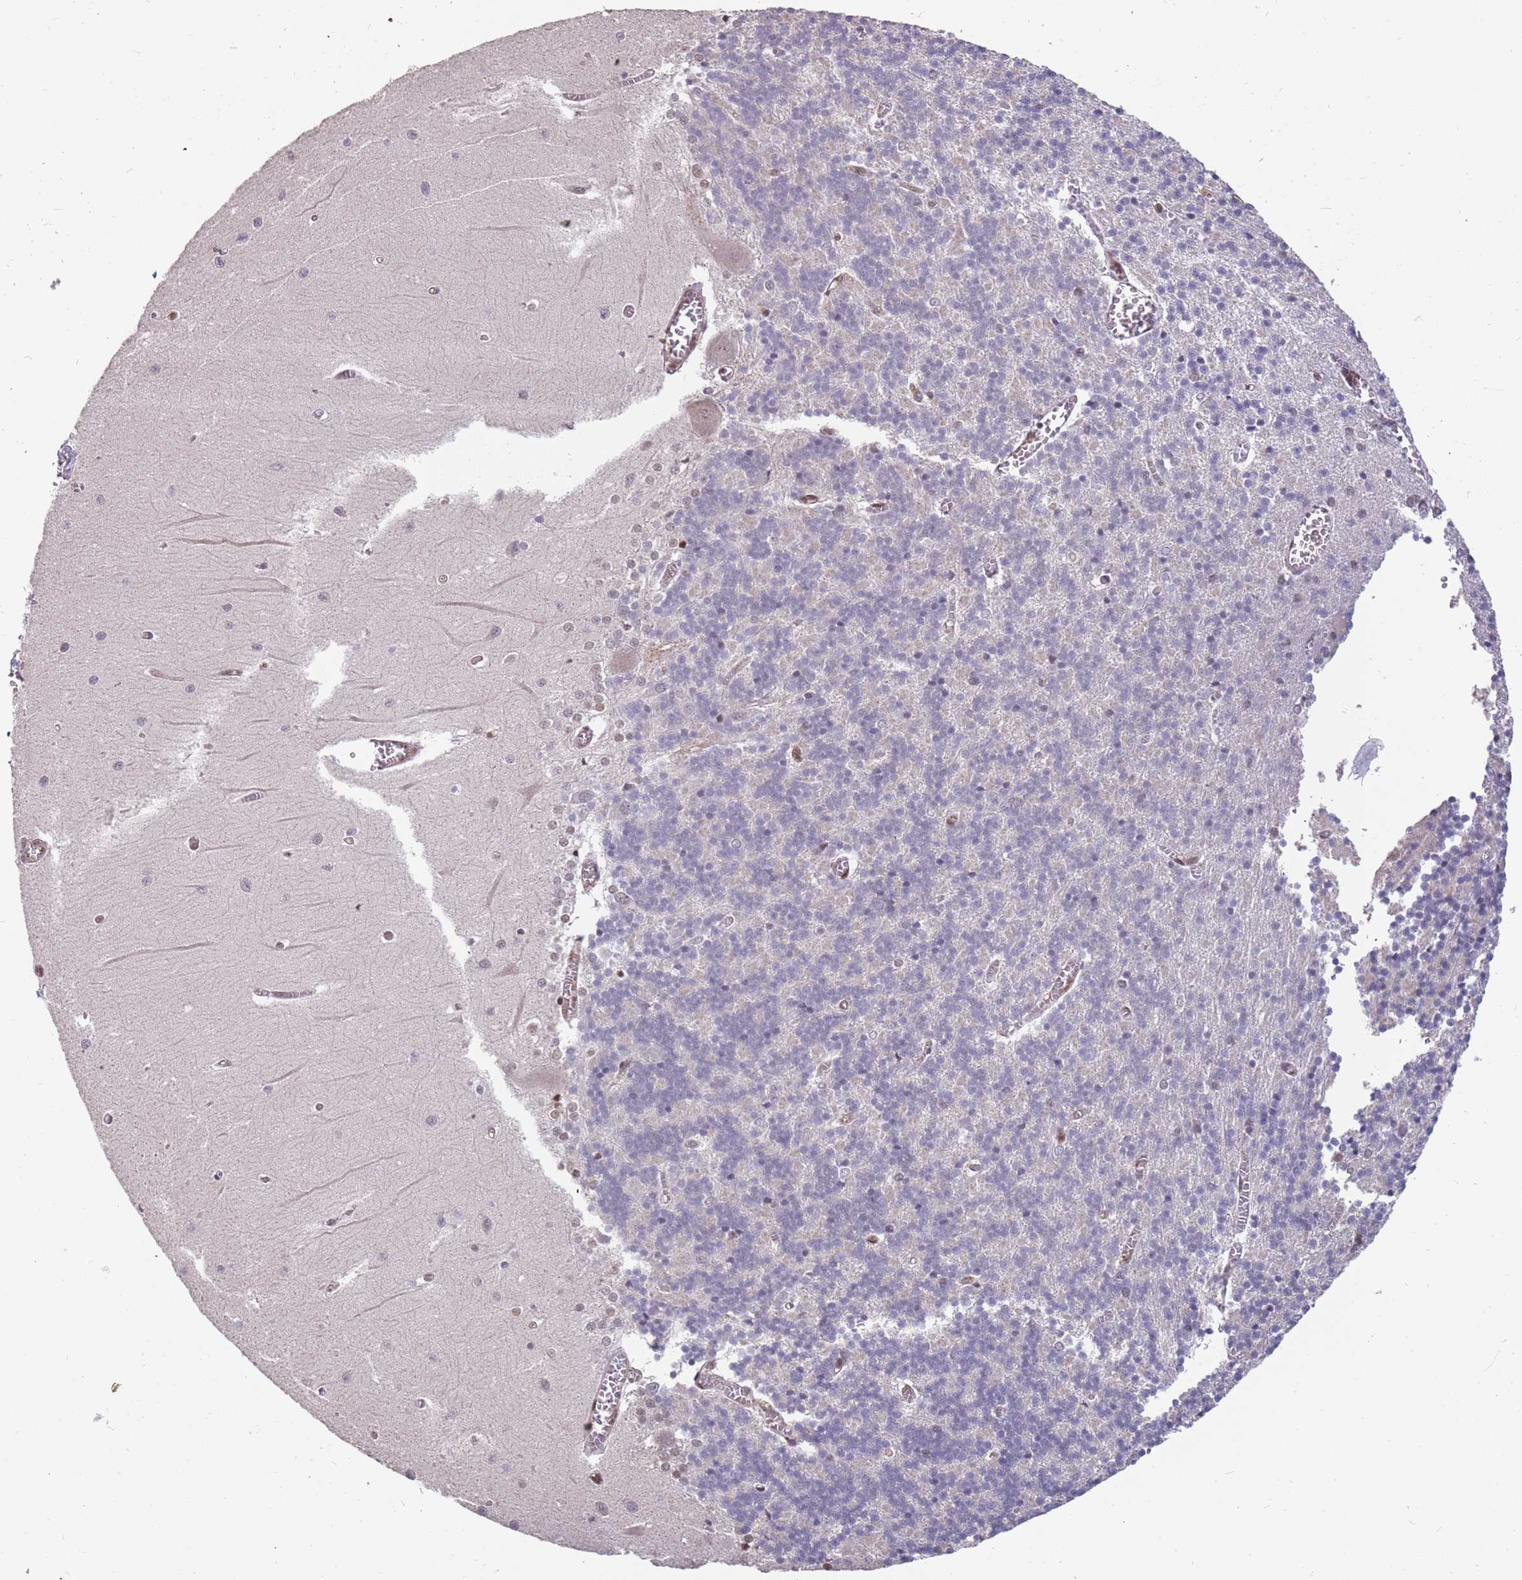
{"staining": {"intensity": "weak", "quantity": "<25%", "location": "nuclear"}, "tissue": "cerebellum", "cell_type": "Cells in granular layer", "image_type": "normal", "snomed": [{"axis": "morphology", "description": "Normal tissue, NOS"}, {"axis": "topography", "description": "Cerebellum"}], "caption": "The photomicrograph demonstrates no staining of cells in granular layer in benign cerebellum.", "gene": "GBP2", "patient": {"sex": "male", "age": 37}}